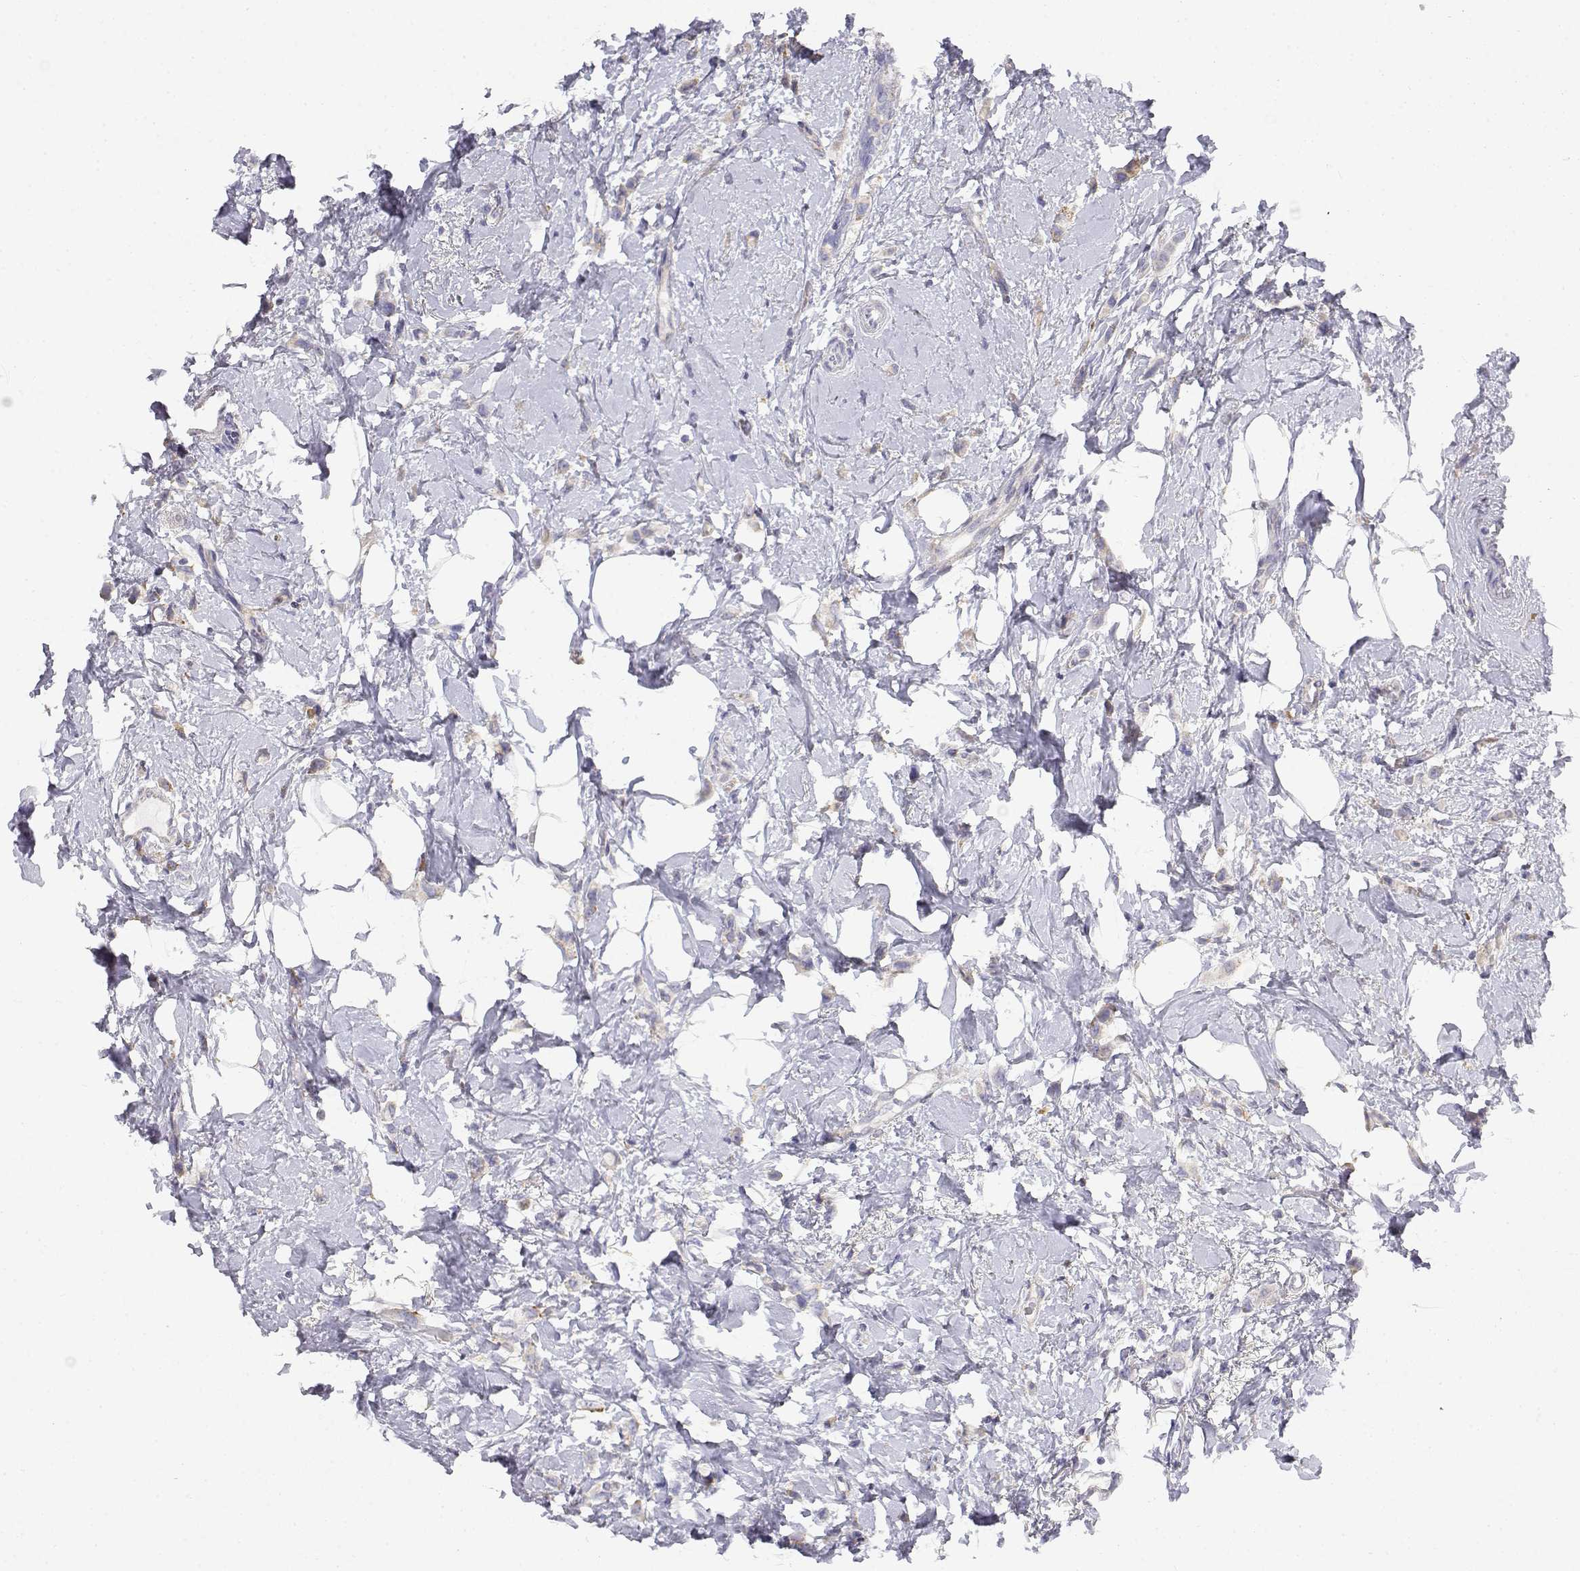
{"staining": {"intensity": "negative", "quantity": "none", "location": "none"}, "tissue": "breast cancer", "cell_type": "Tumor cells", "image_type": "cancer", "snomed": [{"axis": "morphology", "description": "Lobular carcinoma"}, {"axis": "topography", "description": "Breast"}], "caption": "Immunohistochemical staining of human breast lobular carcinoma reveals no significant positivity in tumor cells.", "gene": "ADA", "patient": {"sex": "female", "age": 66}}